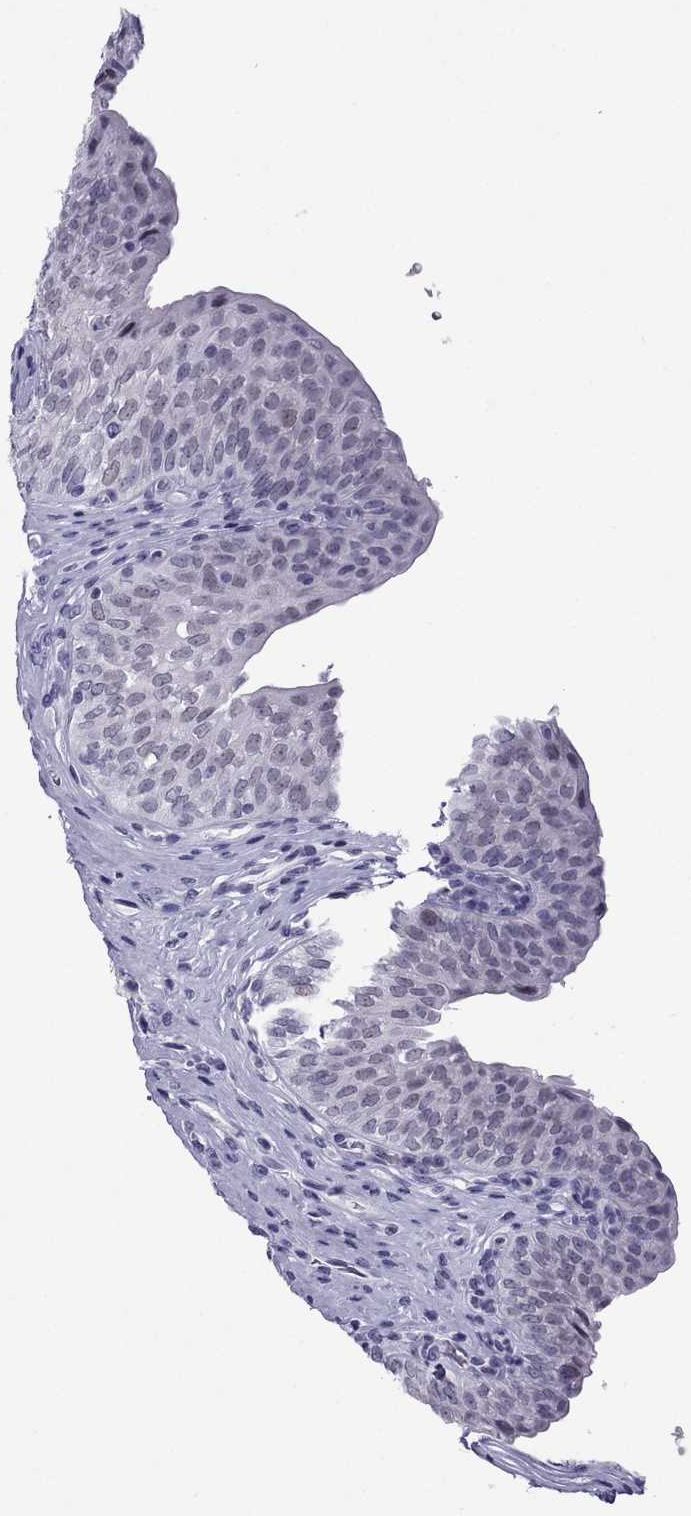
{"staining": {"intensity": "negative", "quantity": "none", "location": "none"}, "tissue": "urinary bladder", "cell_type": "Urothelial cells", "image_type": "normal", "snomed": [{"axis": "morphology", "description": "Normal tissue, NOS"}, {"axis": "topography", "description": "Urinary bladder"}], "caption": "High power microscopy image of an immunohistochemistry photomicrograph of normal urinary bladder, revealing no significant positivity in urothelial cells. (DAB immunohistochemistry (IHC), high magnification).", "gene": "MYLK3", "patient": {"sex": "male", "age": 66}}